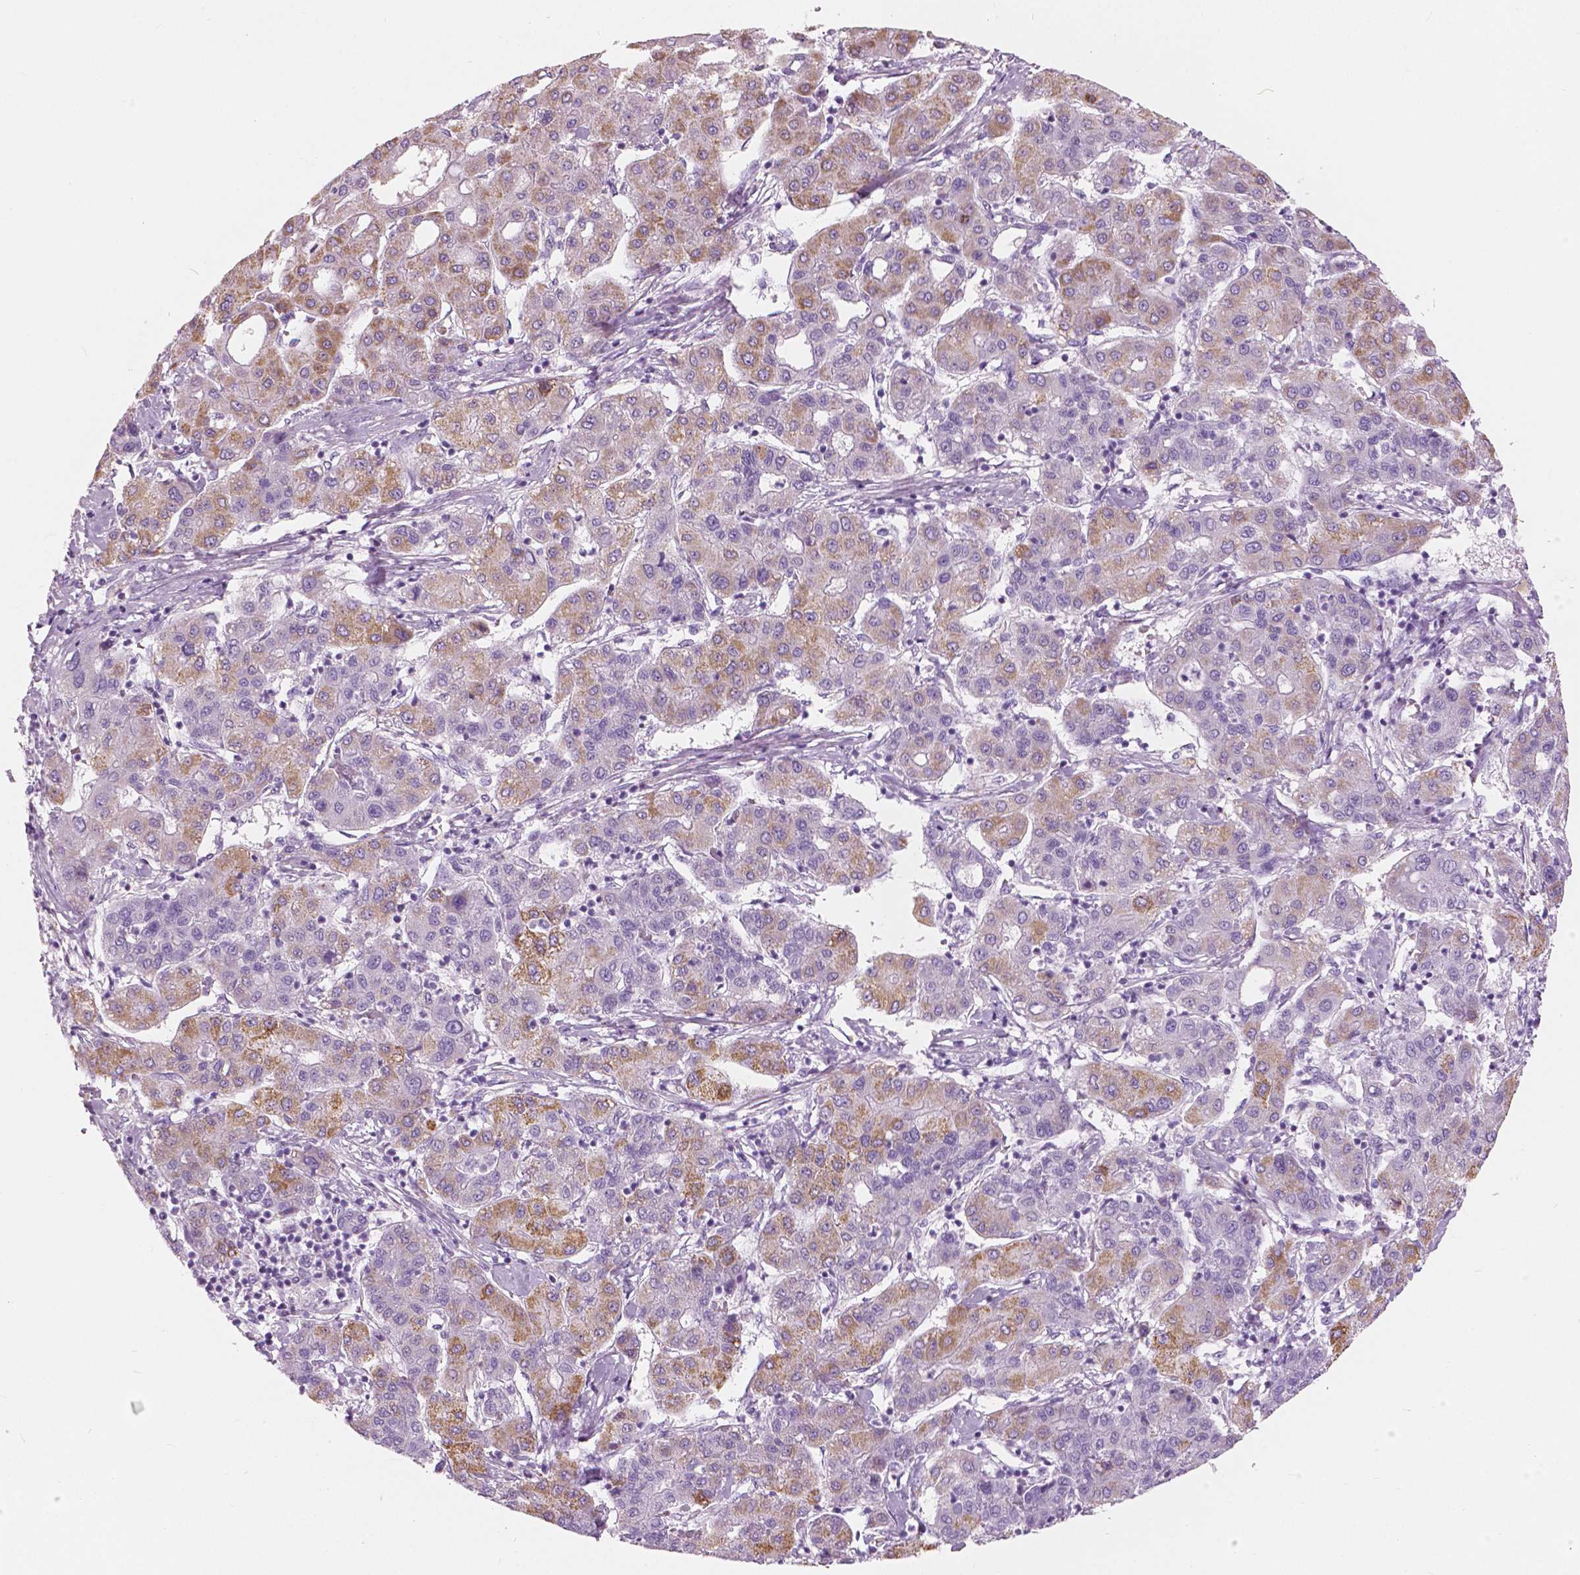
{"staining": {"intensity": "moderate", "quantity": "25%-75%", "location": "cytoplasmic/membranous"}, "tissue": "liver cancer", "cell_type": "Tumor cells", "image_type": "cancer", "snomed": [{"axis": "morphology", "description": "Carcinoma, Hepatocellular, NOS"}, {"axis": "topography", "description": "Liver"}], "caption": "Tumor cells show moderate cytoplasmic/membranous expression in approximately 25%-75% of cells in hepatocellular carcinoma (liver). The staining was performed using DAB (3,3'-diaminobenzidine) to visualize the protein expression in brown, while the nuclei were stained in blue with hematoxylin (Magnification: 20x).", "gene": "A4GNT", "patient": {"sex": "male", "age": 65}}